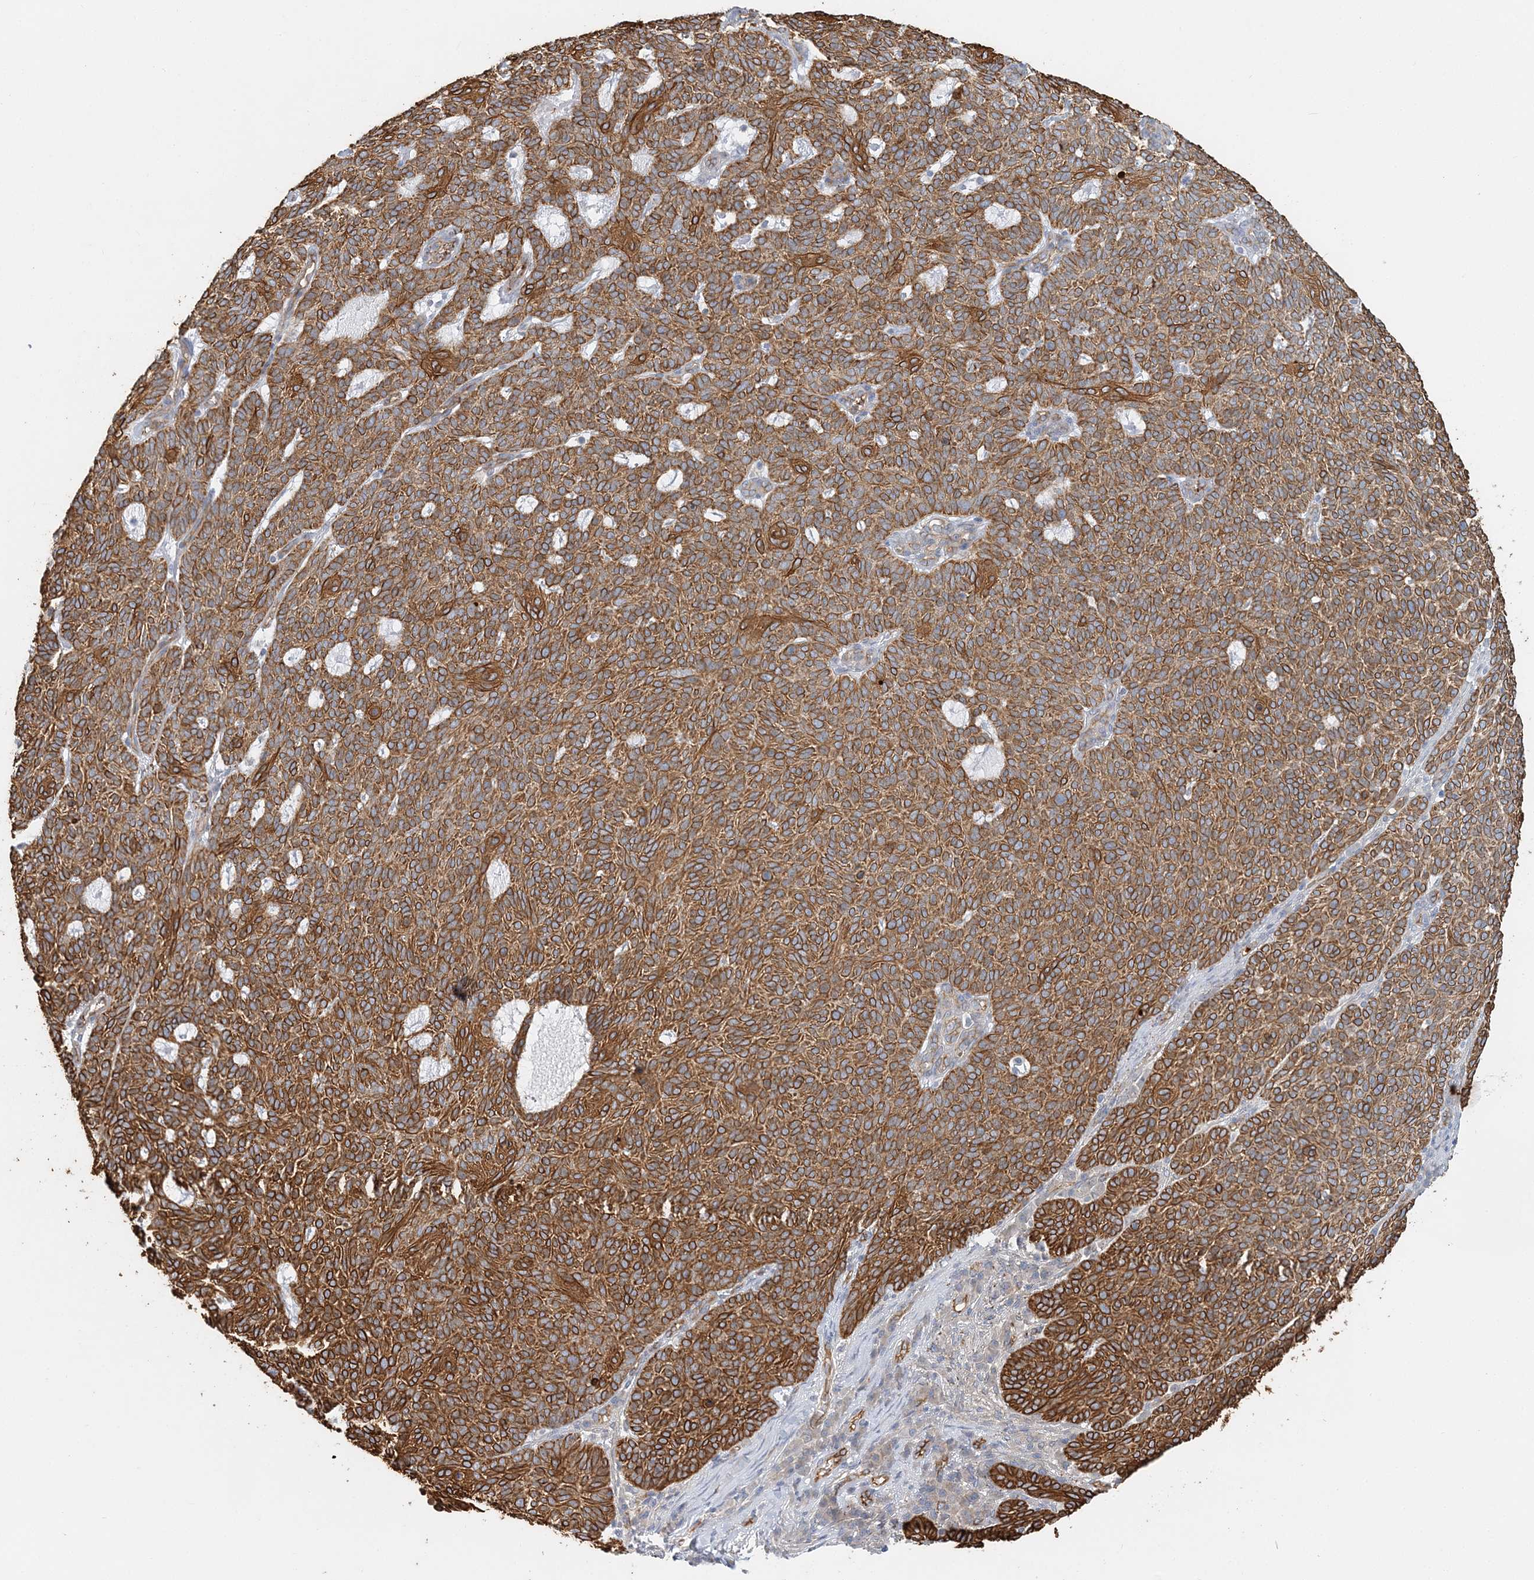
{"staining": {"intensity": "strong", "quantity": ">75%", "location": "cytoplasmic/membranous"}, "tissue": "skin cancer", "cell_type": "Tumor cells", "image_type": "cancer", "snomed": [{"axis": "morphology", "description": "Squamous cell carcinoma, NOS"}, {"axis": "topography", "description": "Skin"}], "caption": "Squamous cell carcinoma (skin) stained for a protein reveals strong cytoplasmic/membranous positivity in tumor cells.", "gene": "DNAH1", "patient": {"sex": "female", "age": 90}}